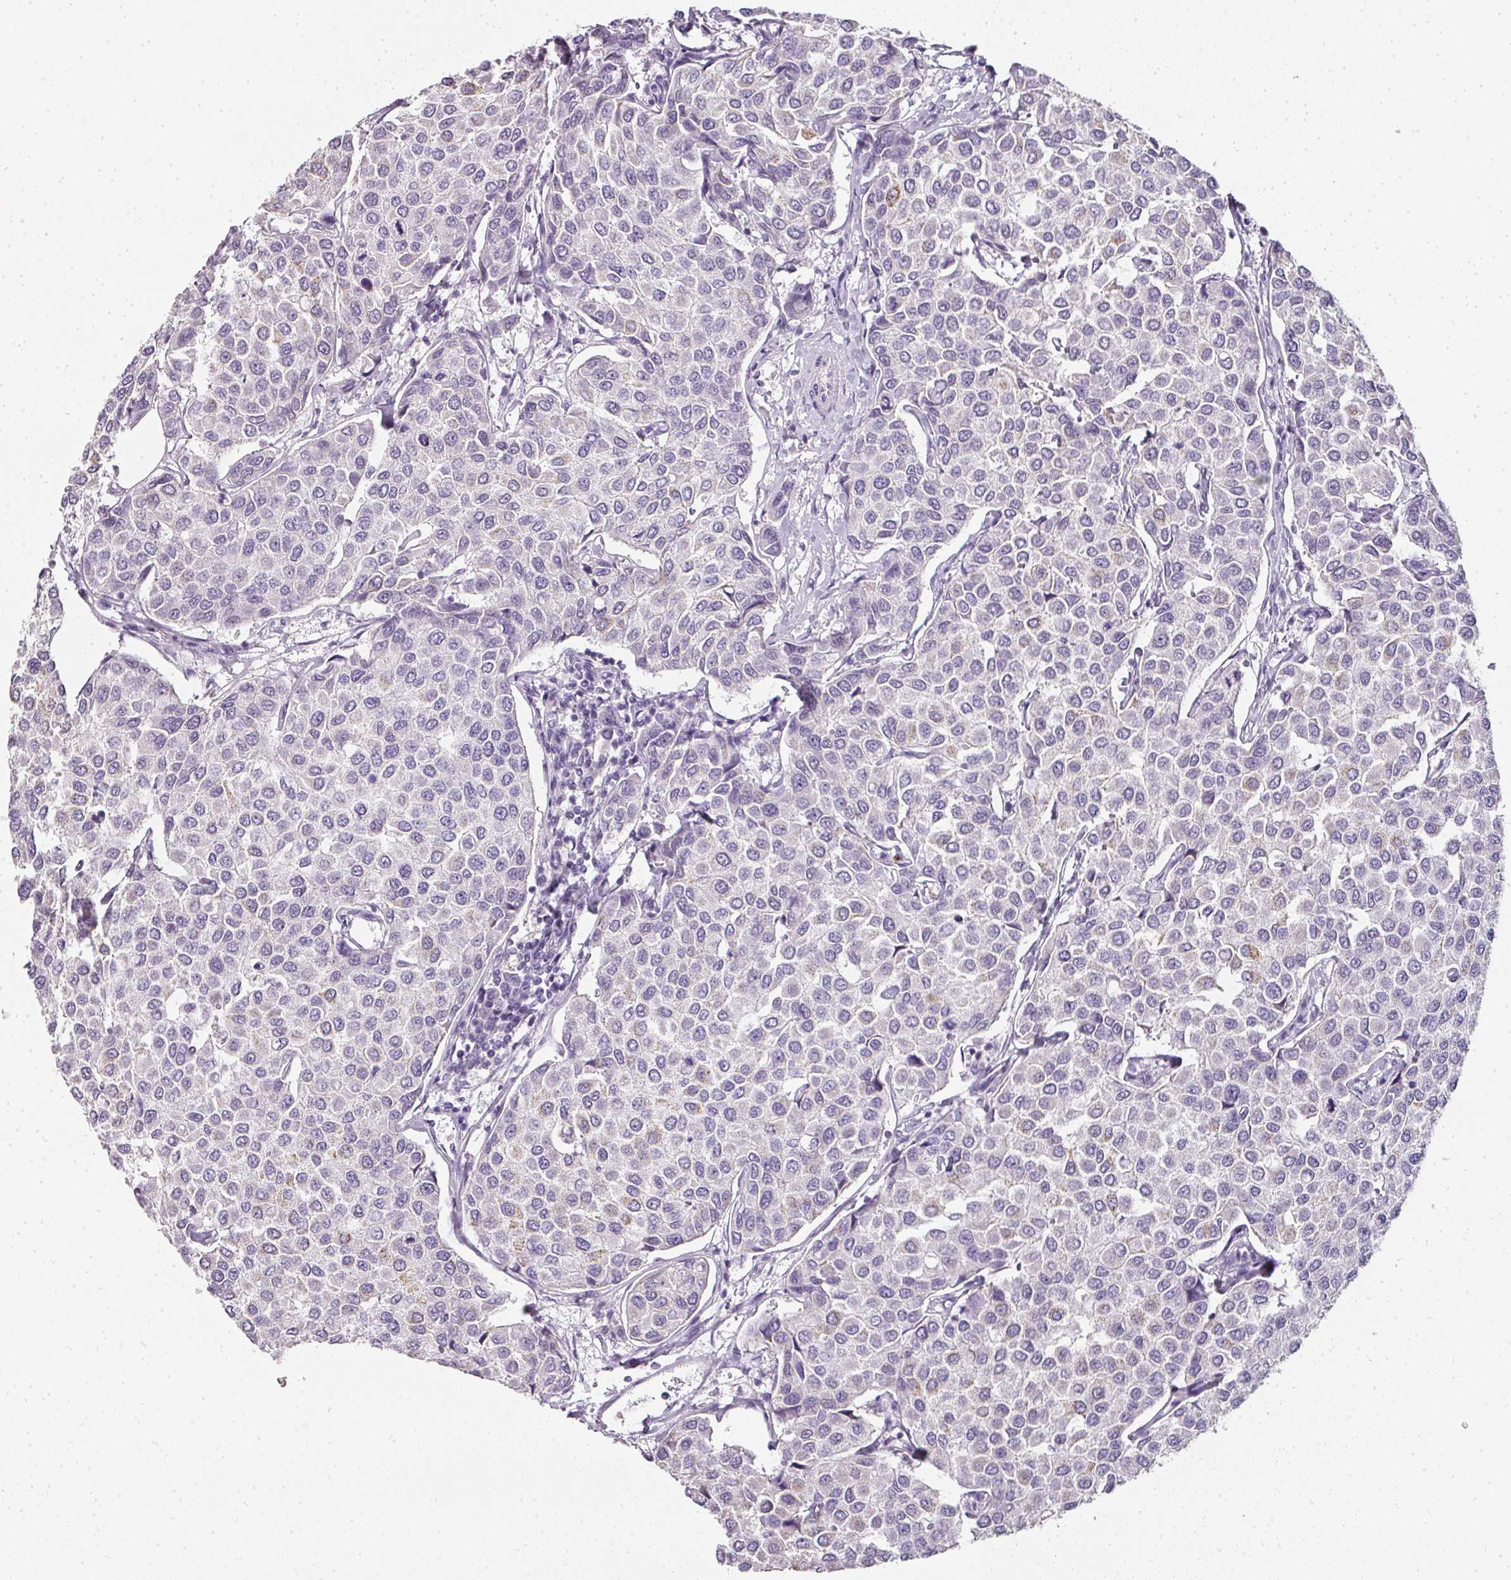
{"staining": {"intensity": "moderate", "quantity": "<25%", "location": "cytoplasmic/membranous"}, "tissue": "breast cancer", "cell_type": "Tumor cells", "image_type": "cancer", "snomed": [{"axis": "morphology", "description": "Duct carcinoma"}, {"axis": "topography", "description": "Breast"}], "caption": "Immunohistochemical staining of human breast cancer (invasive ductal carcinoma) exhibits low levels of moderate cytoplasmic/membranous staining in about <25% of tumor cells. The staining was performed using DAB (3,3'-diaminobenzidine), with brown indicating positive protein expression. Nuclei are stained blue with hematoxylin.", "gene": "CAMP", "patient": {"sex": "female", "age": 55}}